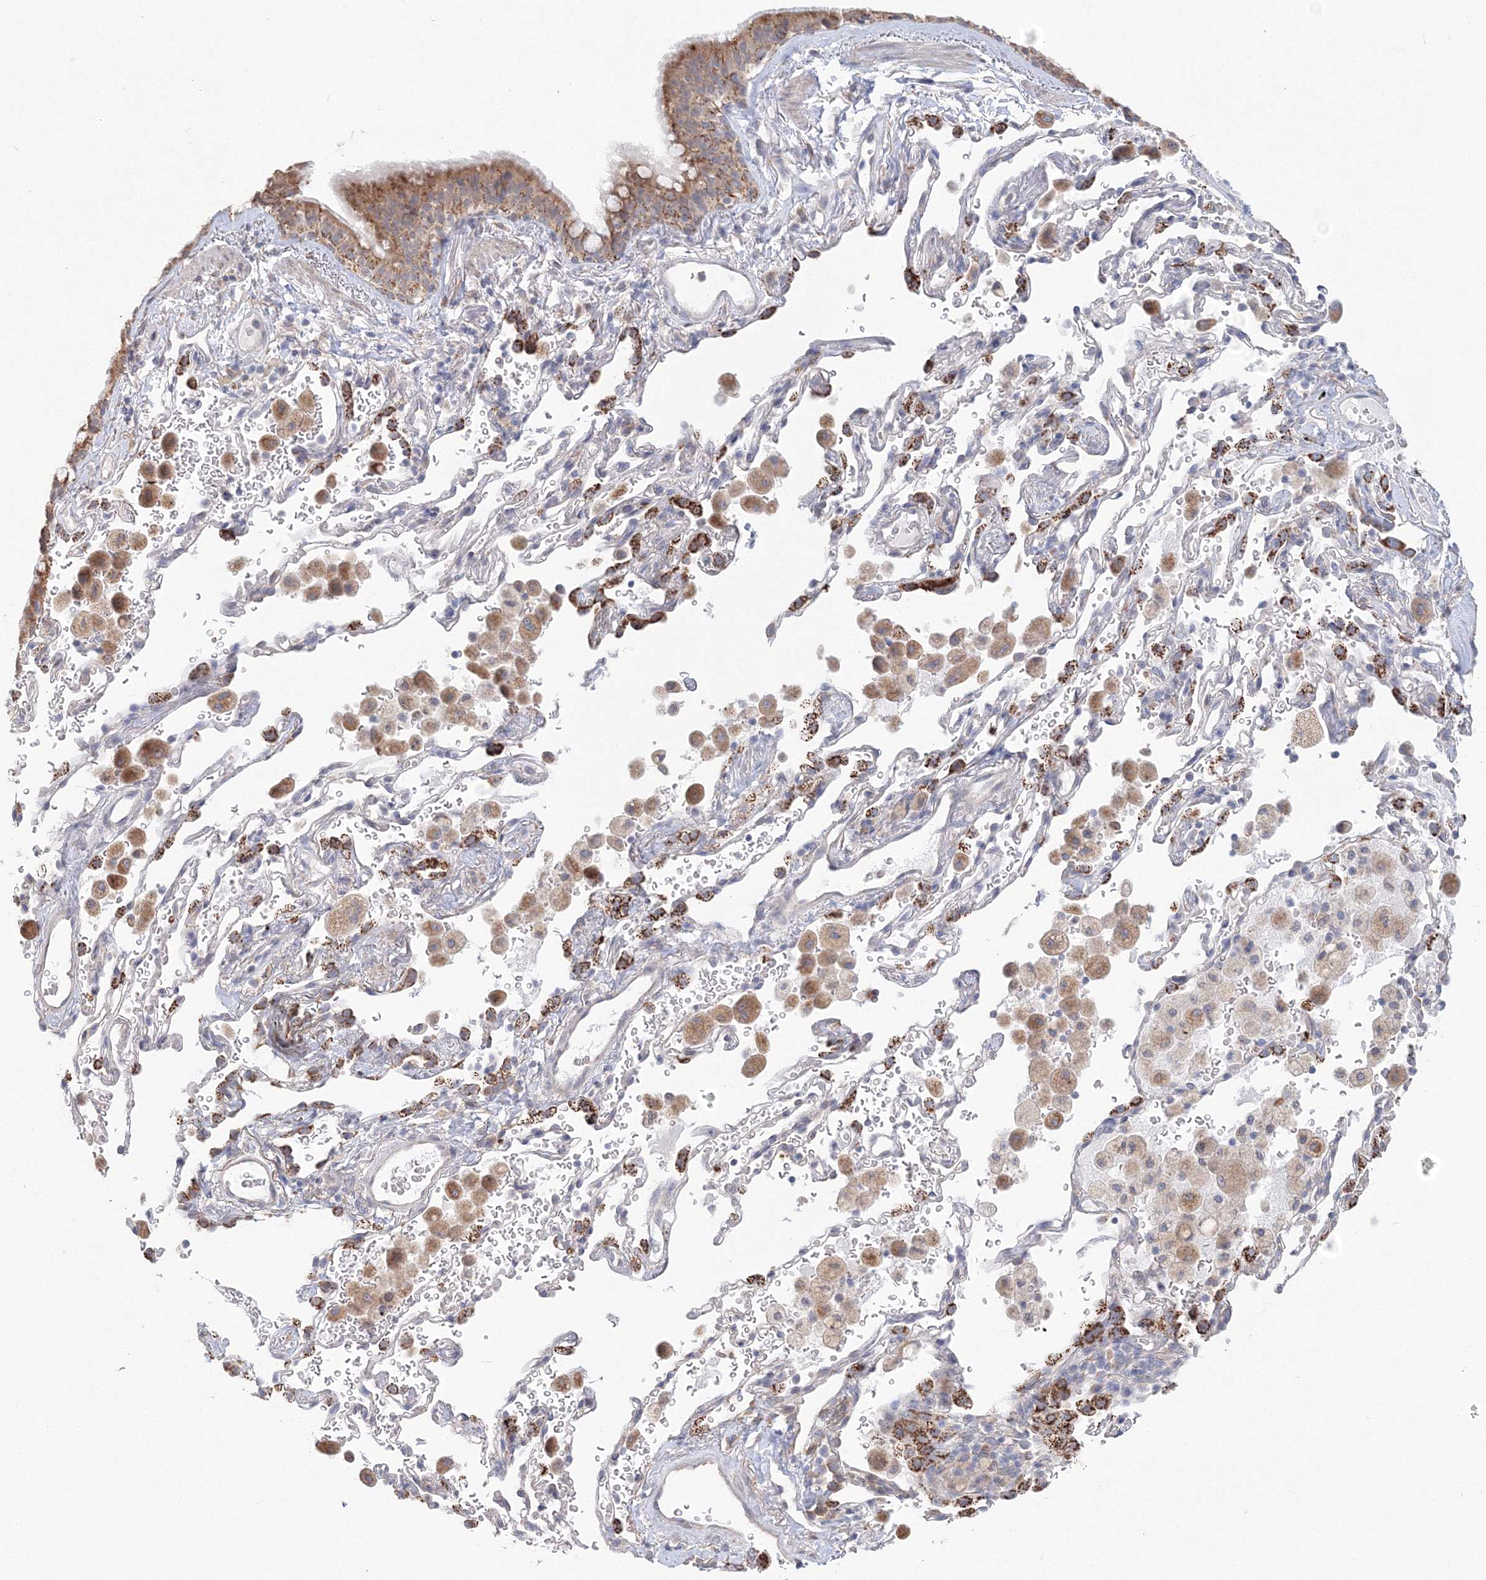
{"staining": {"intensity": "moderate", "quantity": ">75%", "location": "cytoplasmic/membranous"}, "tissue": "bronchus", "cell_type": "Respiratory epithelial cells", "image_type": "normal", "snomed": [{"axis": "morphology", "description": "Normal tissue, NOS"}, {"axis": "morphology", "description": "Adenocarcinoma, NOS"}, {"axis": "topography", "description": "Bronchus"}, {"axis": "topography", "description": "Lung"}], "caption": "Immunohistochemistry (IHC) of benign human bronchus exhibits medium levels of moderate cytoplasmic/membranous staining in about >75% of respiratory epithelial cells.", "gene": "DHRS12", "patient": {"sex": "male", "age": 54}}